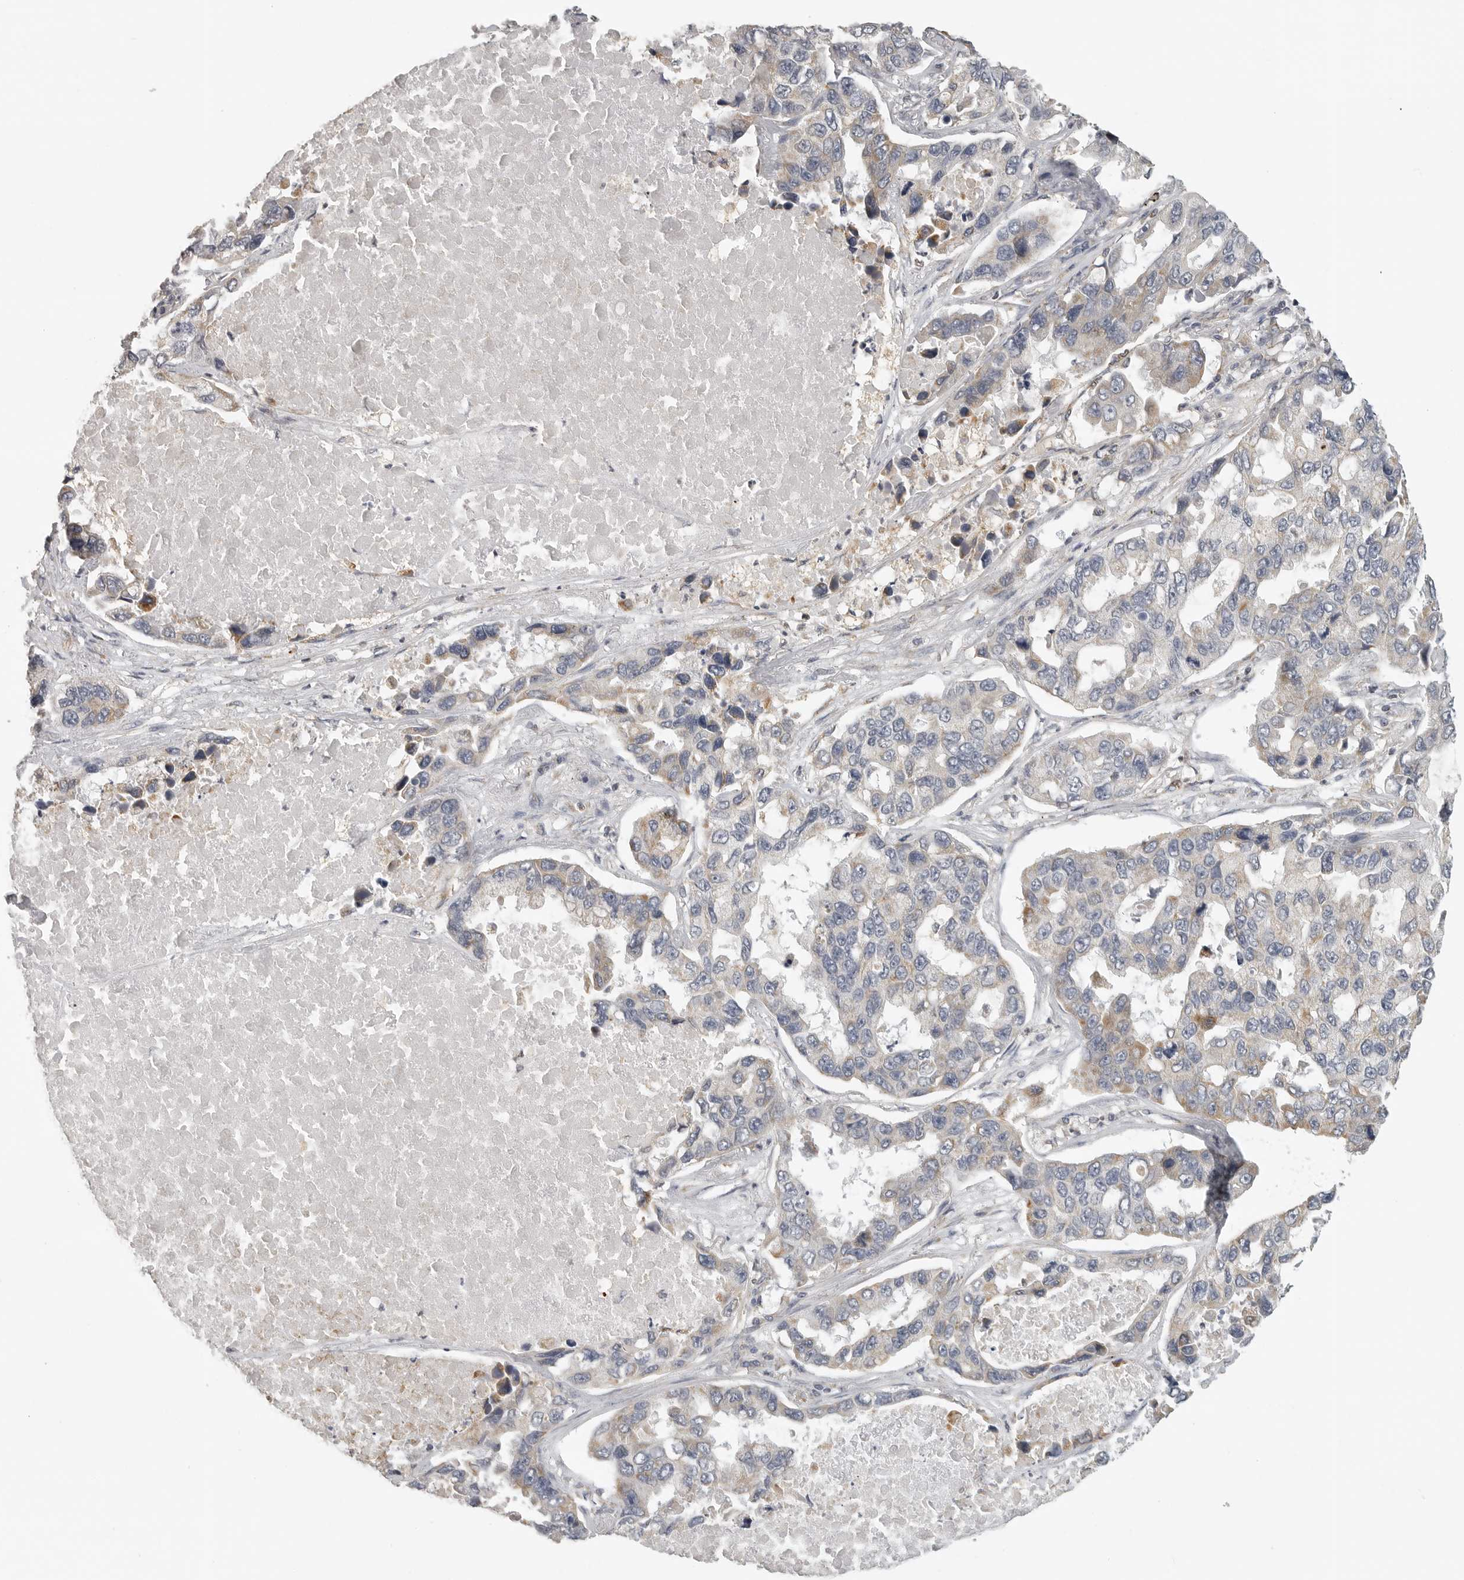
{"staining": {"intensity": "moderate", "quantity": "25%-75%", "location": "cytoplasmic/membranous"}, "tissue": "lung cancer", "cell_type": "Tumor cells", "image_type": "cancer", "snomed": [{"axis": "morphology", "description": "Adenocarcinoma, NOS"}, {"axis": "topography", "description": "Lung"}], "caption": "A medium amount of moderate cytoplasmic/membranous staining is seen in approximately 25%-75% of tumor cells in lung adenocarcinoma tissue.", "gene": "RXFP3", "patient": {"sex": "male", "age": 64}}